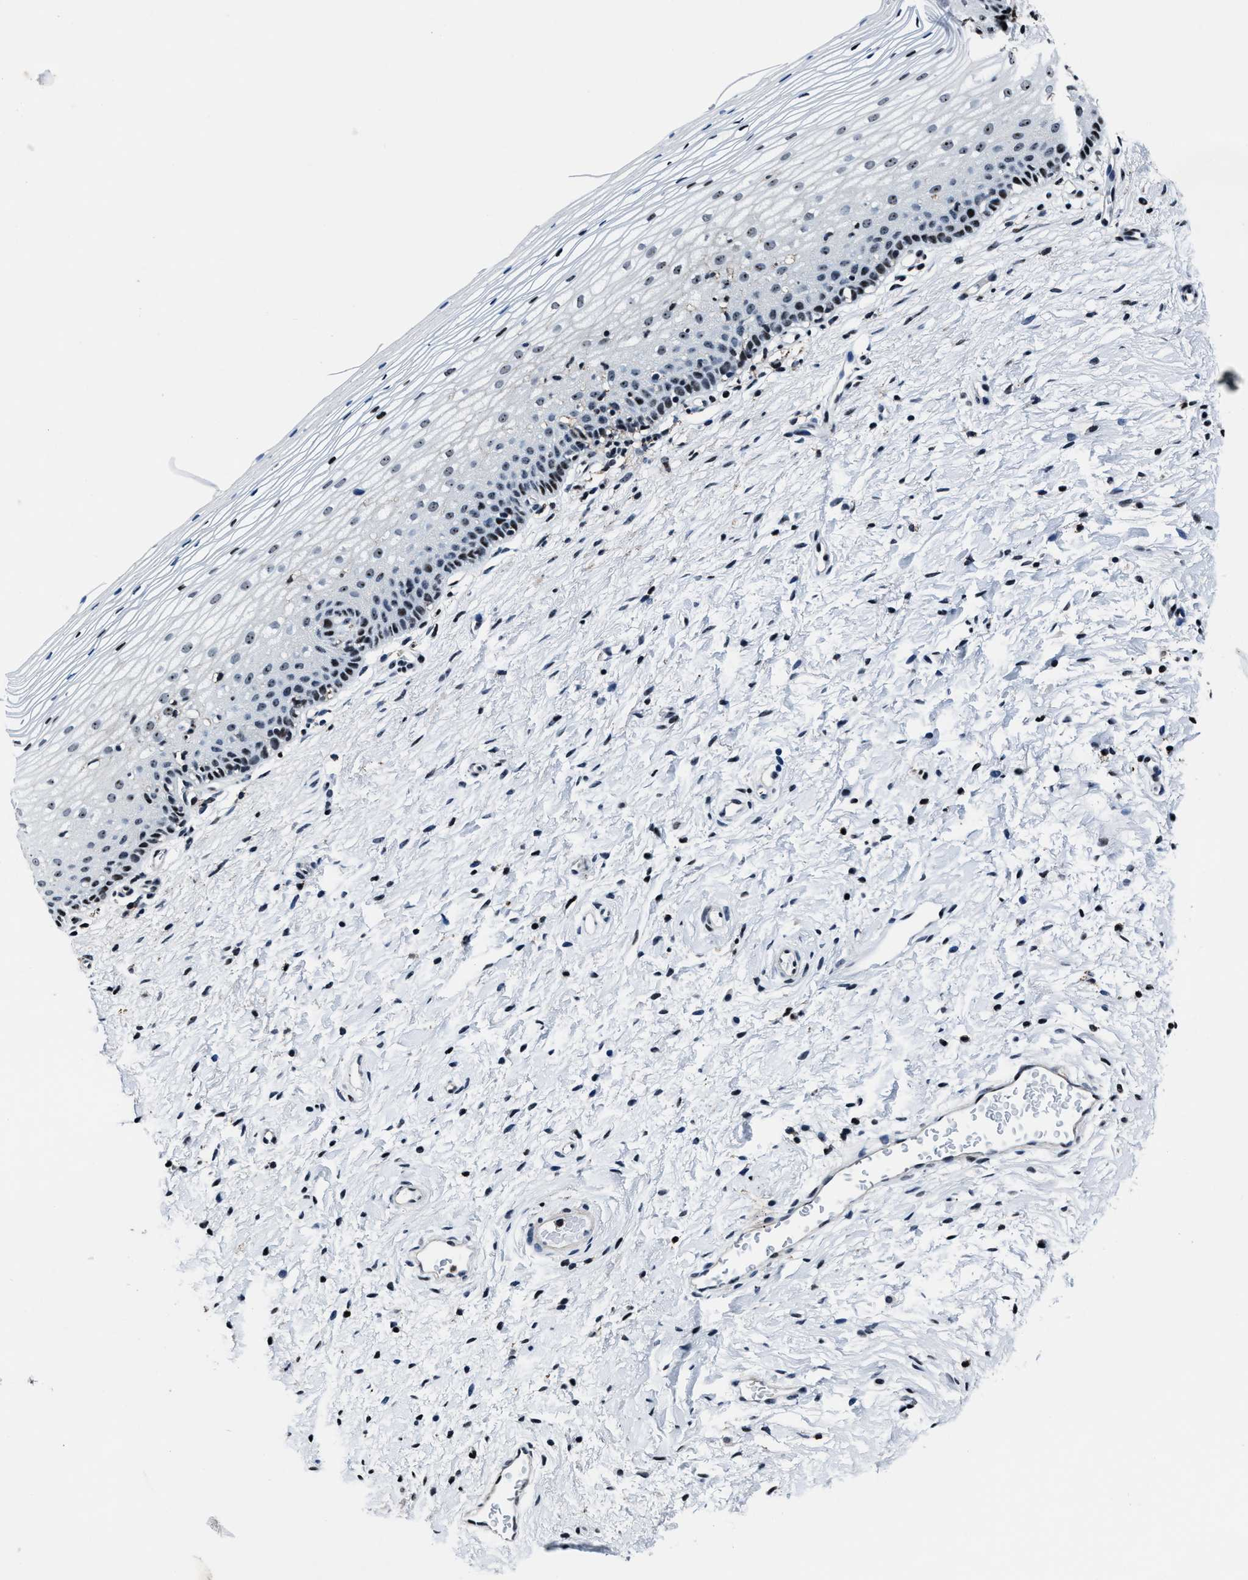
{"staining": {"intensity": "moderate", "quantity": "25%-75%", "location": "nuclear"}, "tissue": "cervix", "cell_type": "Glandular cells", "image_type": "normal", "snomed": [{"axis": "morphology", "description": "Normal tissue, NOS"}, {"axis": "topography", "description": "Cervix"}], "caption": "Immunohistochemical staining of normal cervix exhibits 25%-75% levels of moderate nuclear protein positivity in about 25%-75% of glandular cells.", "gene": "PPIE", "patient": {"sex": "female", "age": 72}}